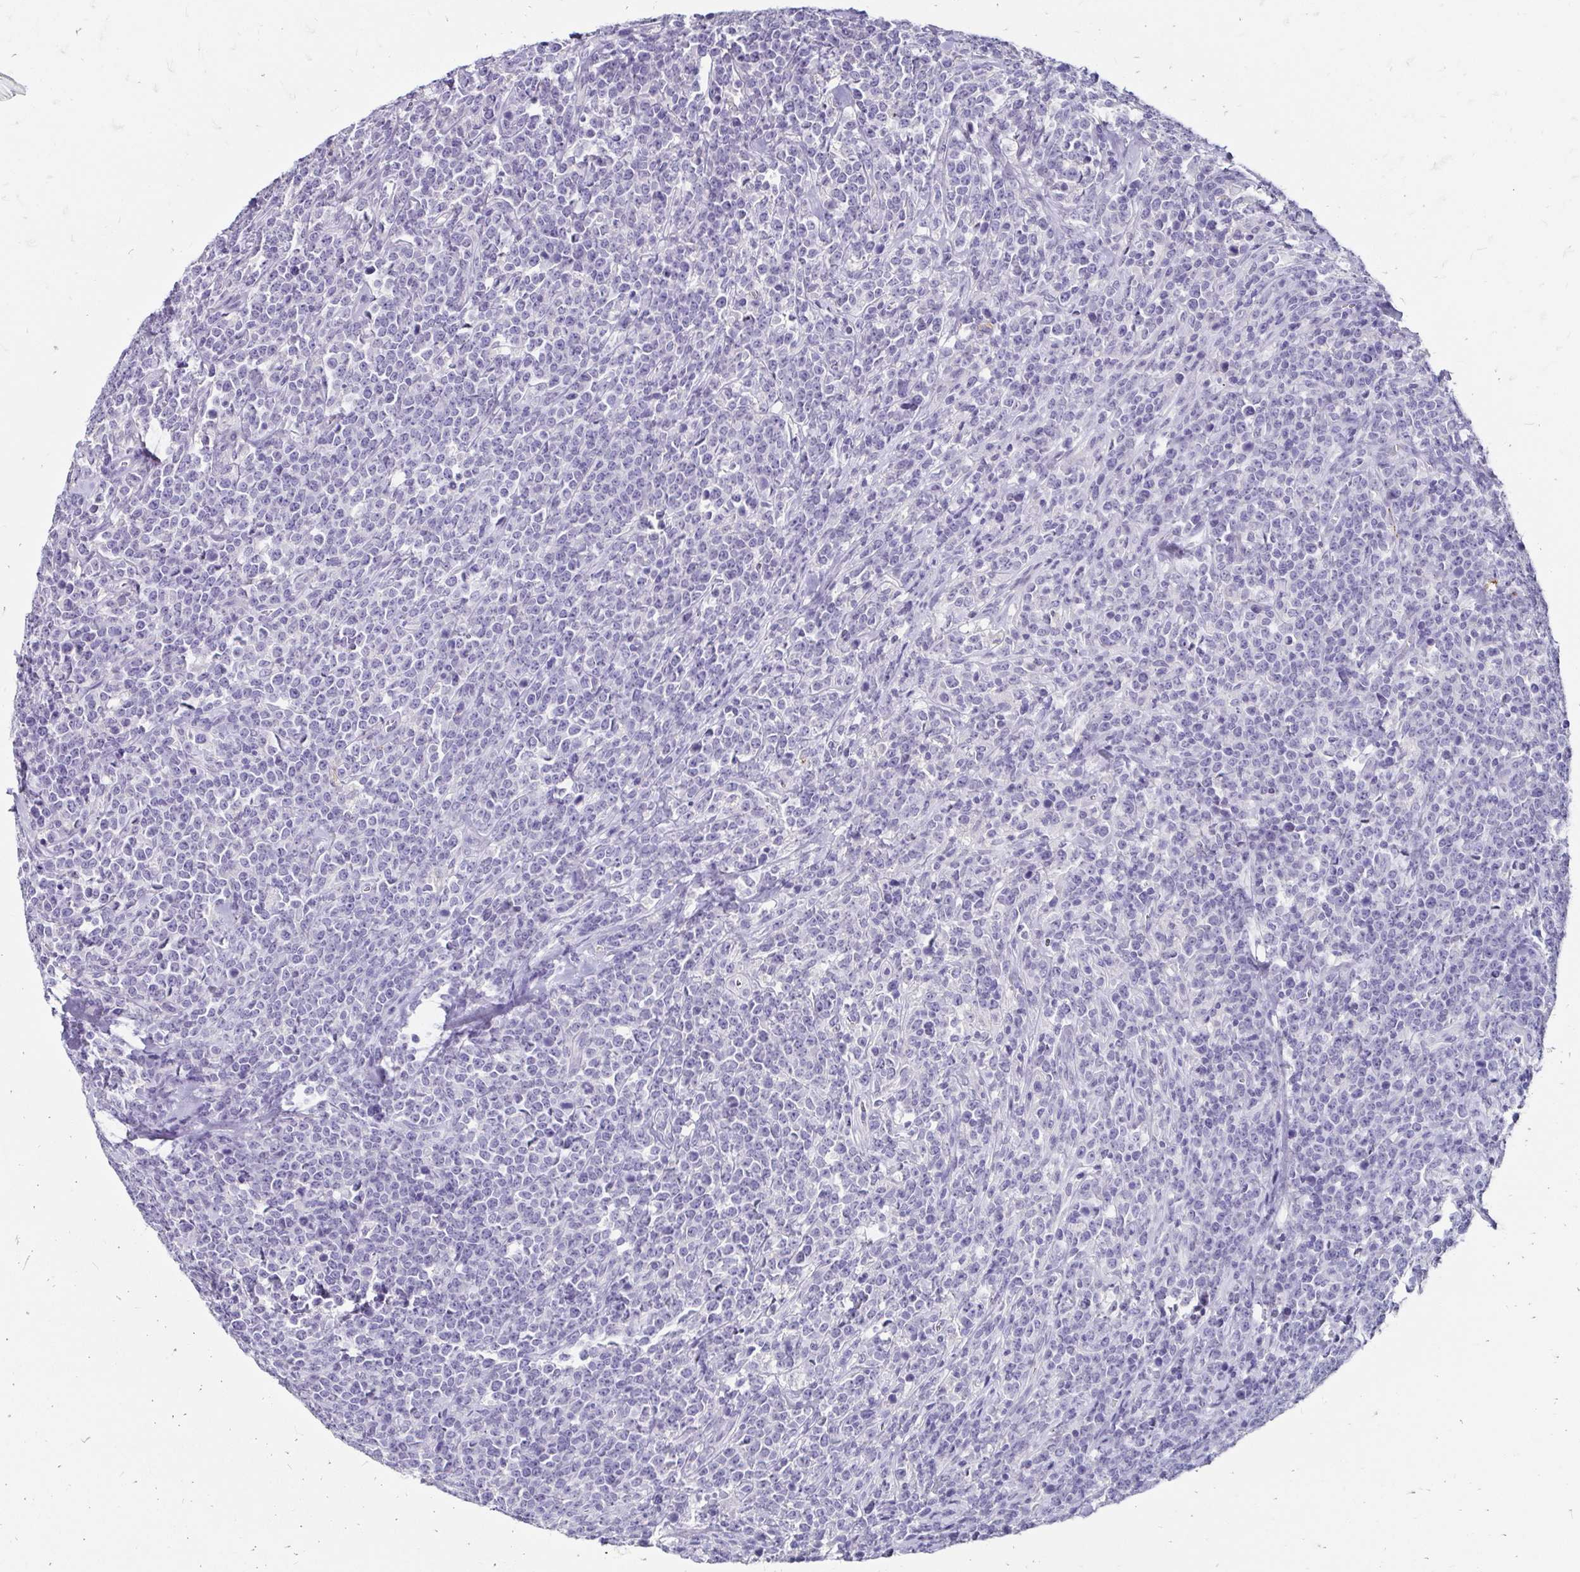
{"staining": {"intensity": "negative", "quantity": "none", "location": "none"}, "tissue": "lymphoma", "cell_type": "Tumor cells", "image_type": "cancer", "snomed": [{"axis": "morphology", "description": "Malignant lymphoma, non-Hodgkin's type, High grade"}, {"axis": "topography", "description": "Small intestine"}], "caption": "This is an IHC image of human lymphoma. There is no positivity in tumor cells.", "gene": "SCG3", "patient": {"sex": "female", "age": 56}}